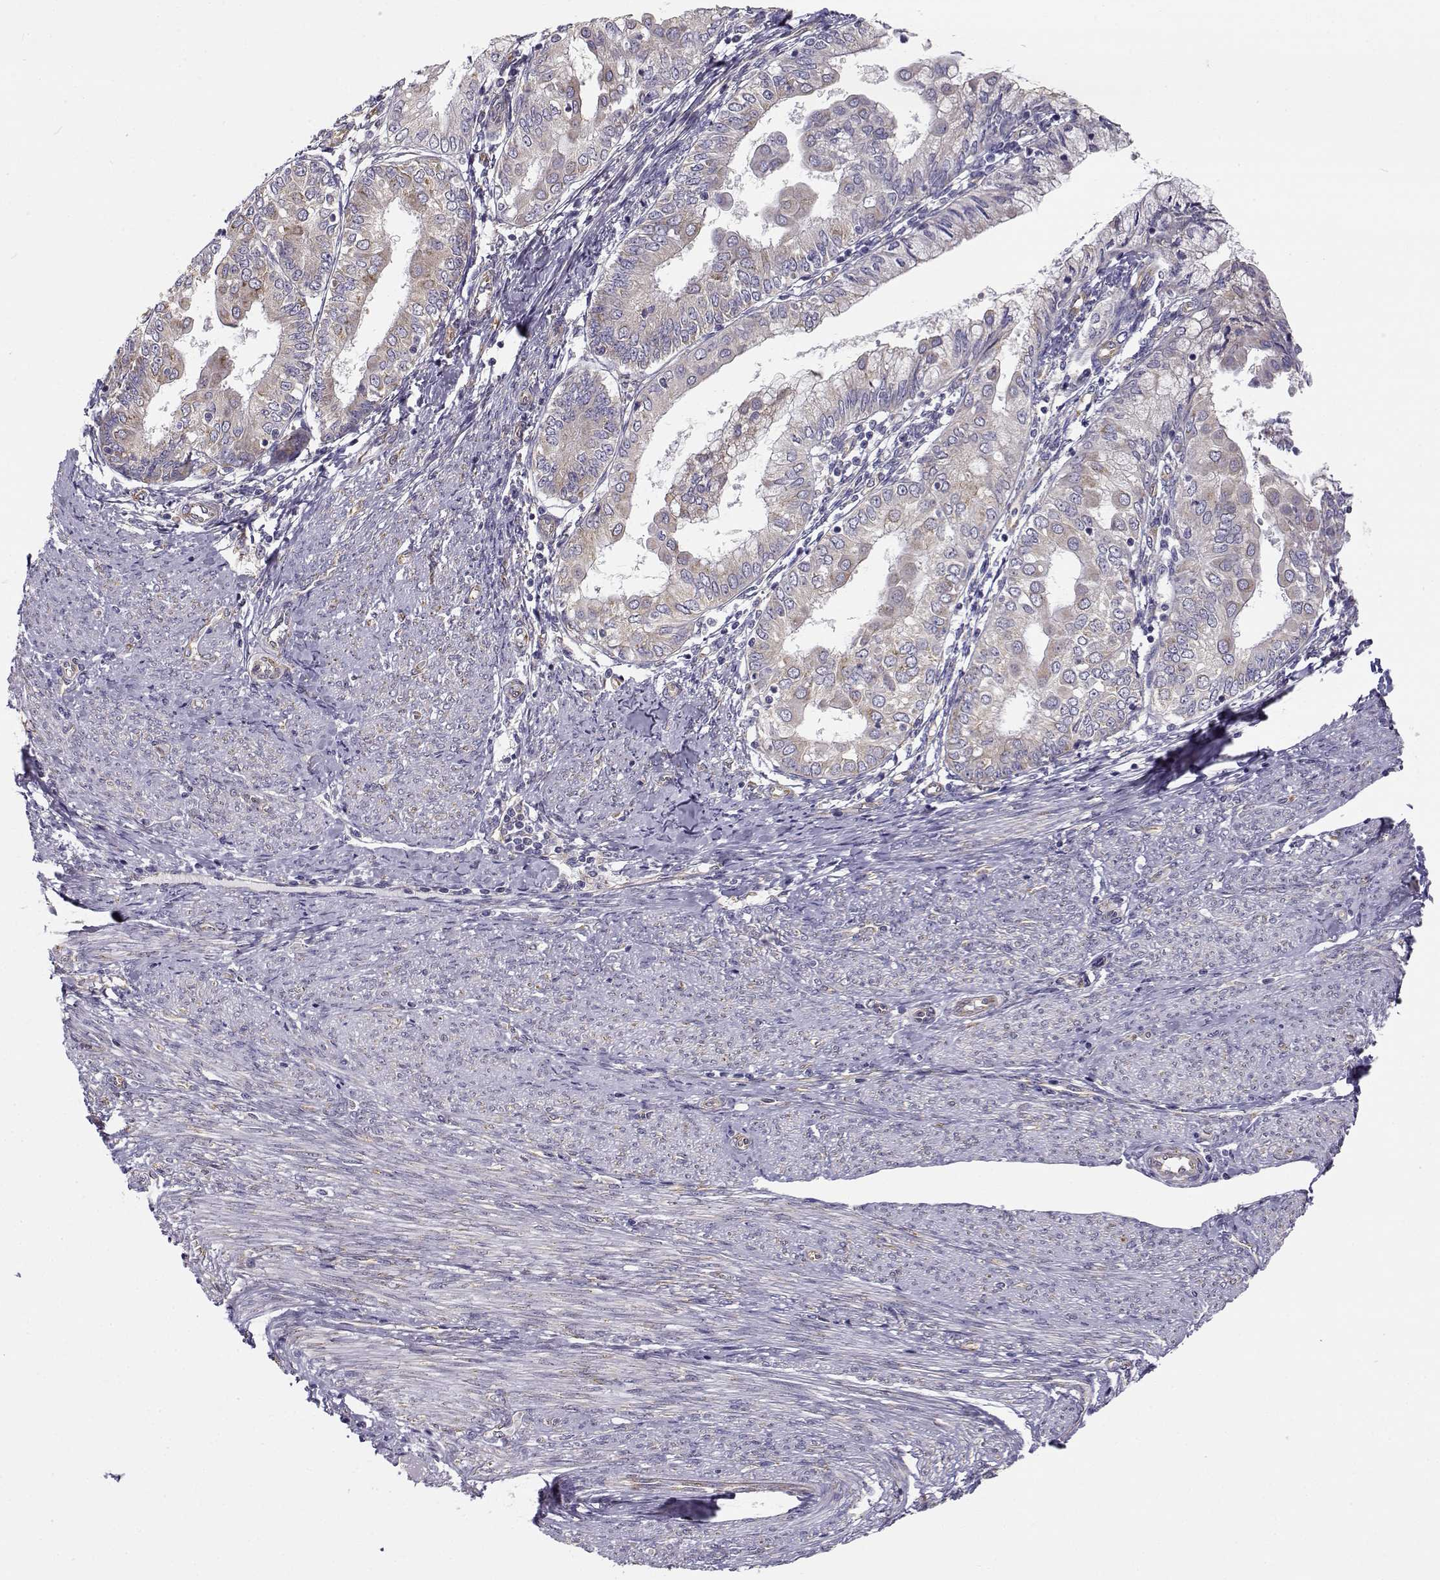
{"staining": {"intensity": "weak", "quantity": "<25%", "location": "cytoplasmic/membranous"}, "tissue": "endometrial cancer", "cell_type": "Tumor cells", "image_type": "cancer", "snomed": [{"axis": "morphology", "description": "Adenocarcinoma, NOS"}, {"axis": "topography", "description": "Endometrium"}], "caption": "A photomicrograph of human endometrial cancer is negative for staining in tumor cells.", "gene": "BEND6", "patient": {"sex": "female", "age": 68}}